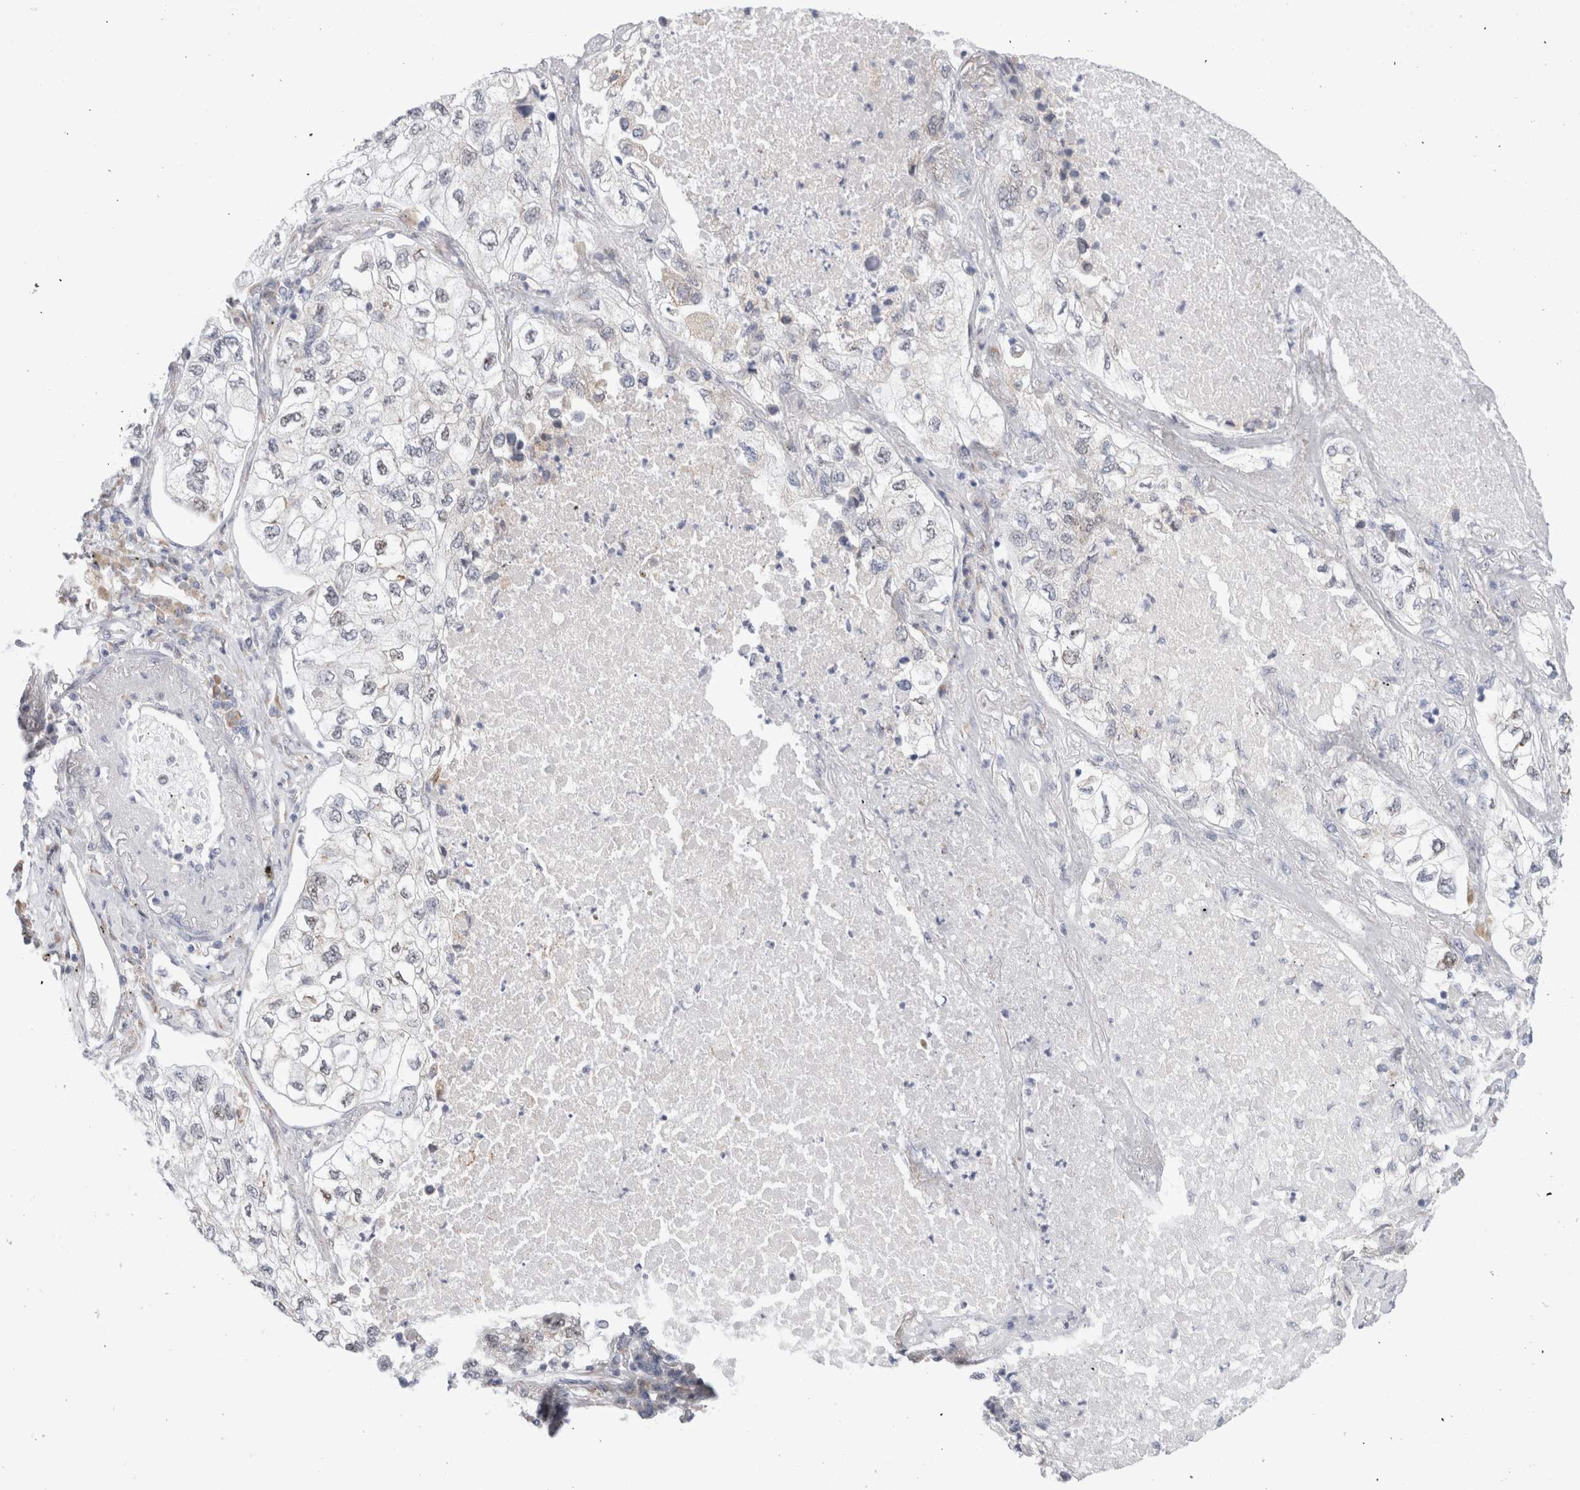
{"staining": {"intensity": "negative", "quantity": "none", "location": "none"}, "tissue": "lung cancer", "cell_type": "Tumor cells", "image_type": "cancer", "snomed": [{"axis": "morphology", "description": "Adenocarcinoma, NOS"}, {"axis": "topography", "description": "Lung"}], "caption": "IHC image of lung adenocarcinoma stained for a protein (brown), which reveals no positivity in tumor cells. (Brightfield microscopy of DAB immunohistochemistry at high magnification).", "gene": "TRMT1L", "patient": {"sex": "male", "age": 63}}